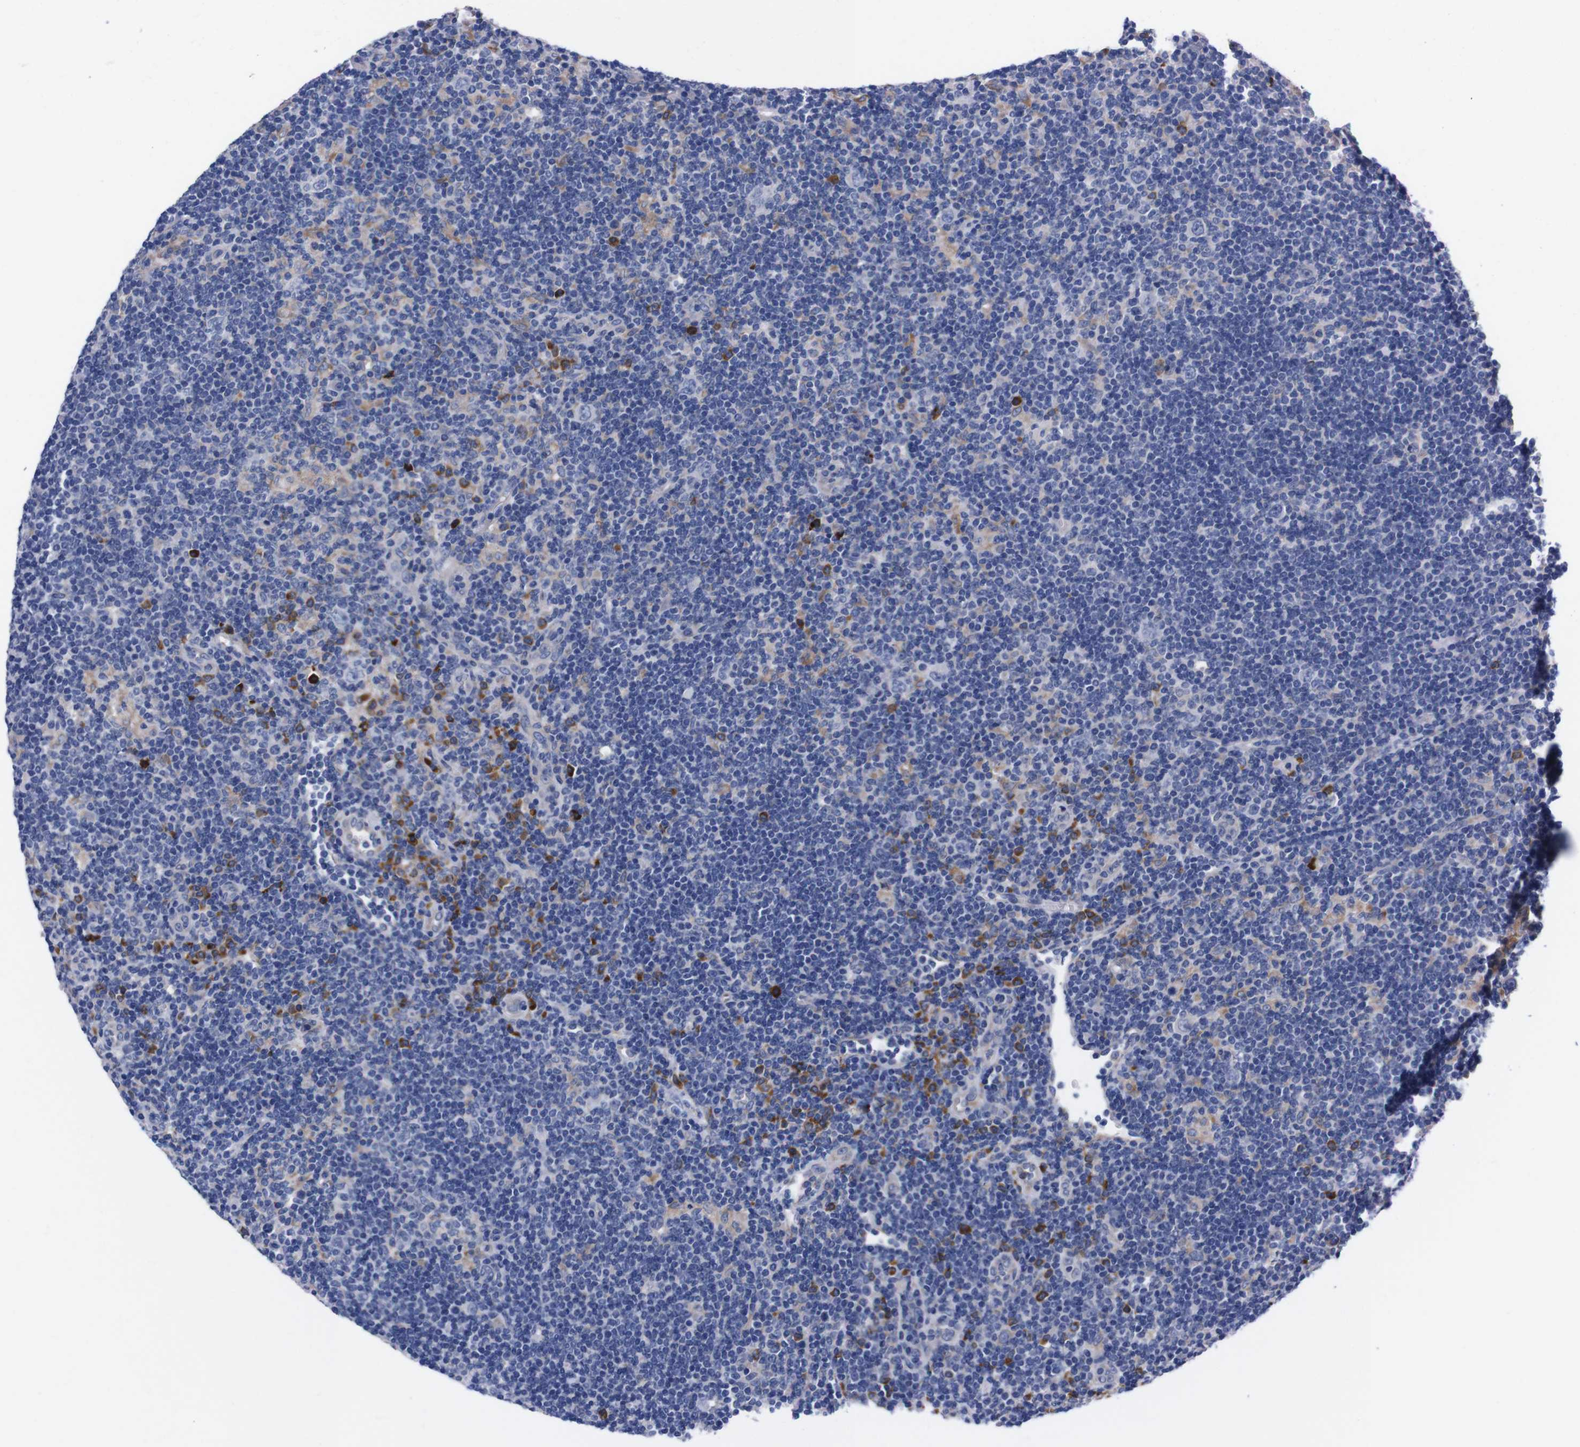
{"staining": {"intensity": "negative", "quantity": "none", "location": "none"}, "tissue": "lymphoma", "cell_type": "Tumor cells", "image_type": "cancer", "snomed": [{"axis": "morphology", "description": "Hodgkin's disease, NOS"}, {"axis": "topography", "description": "Lymph node"}], "caption": "Hodgkin's disease stained for a protein using IHC reveals no positivity tumor cells.", "gene": "NEBL", "patient": {"sex": "female", "age": 57}}